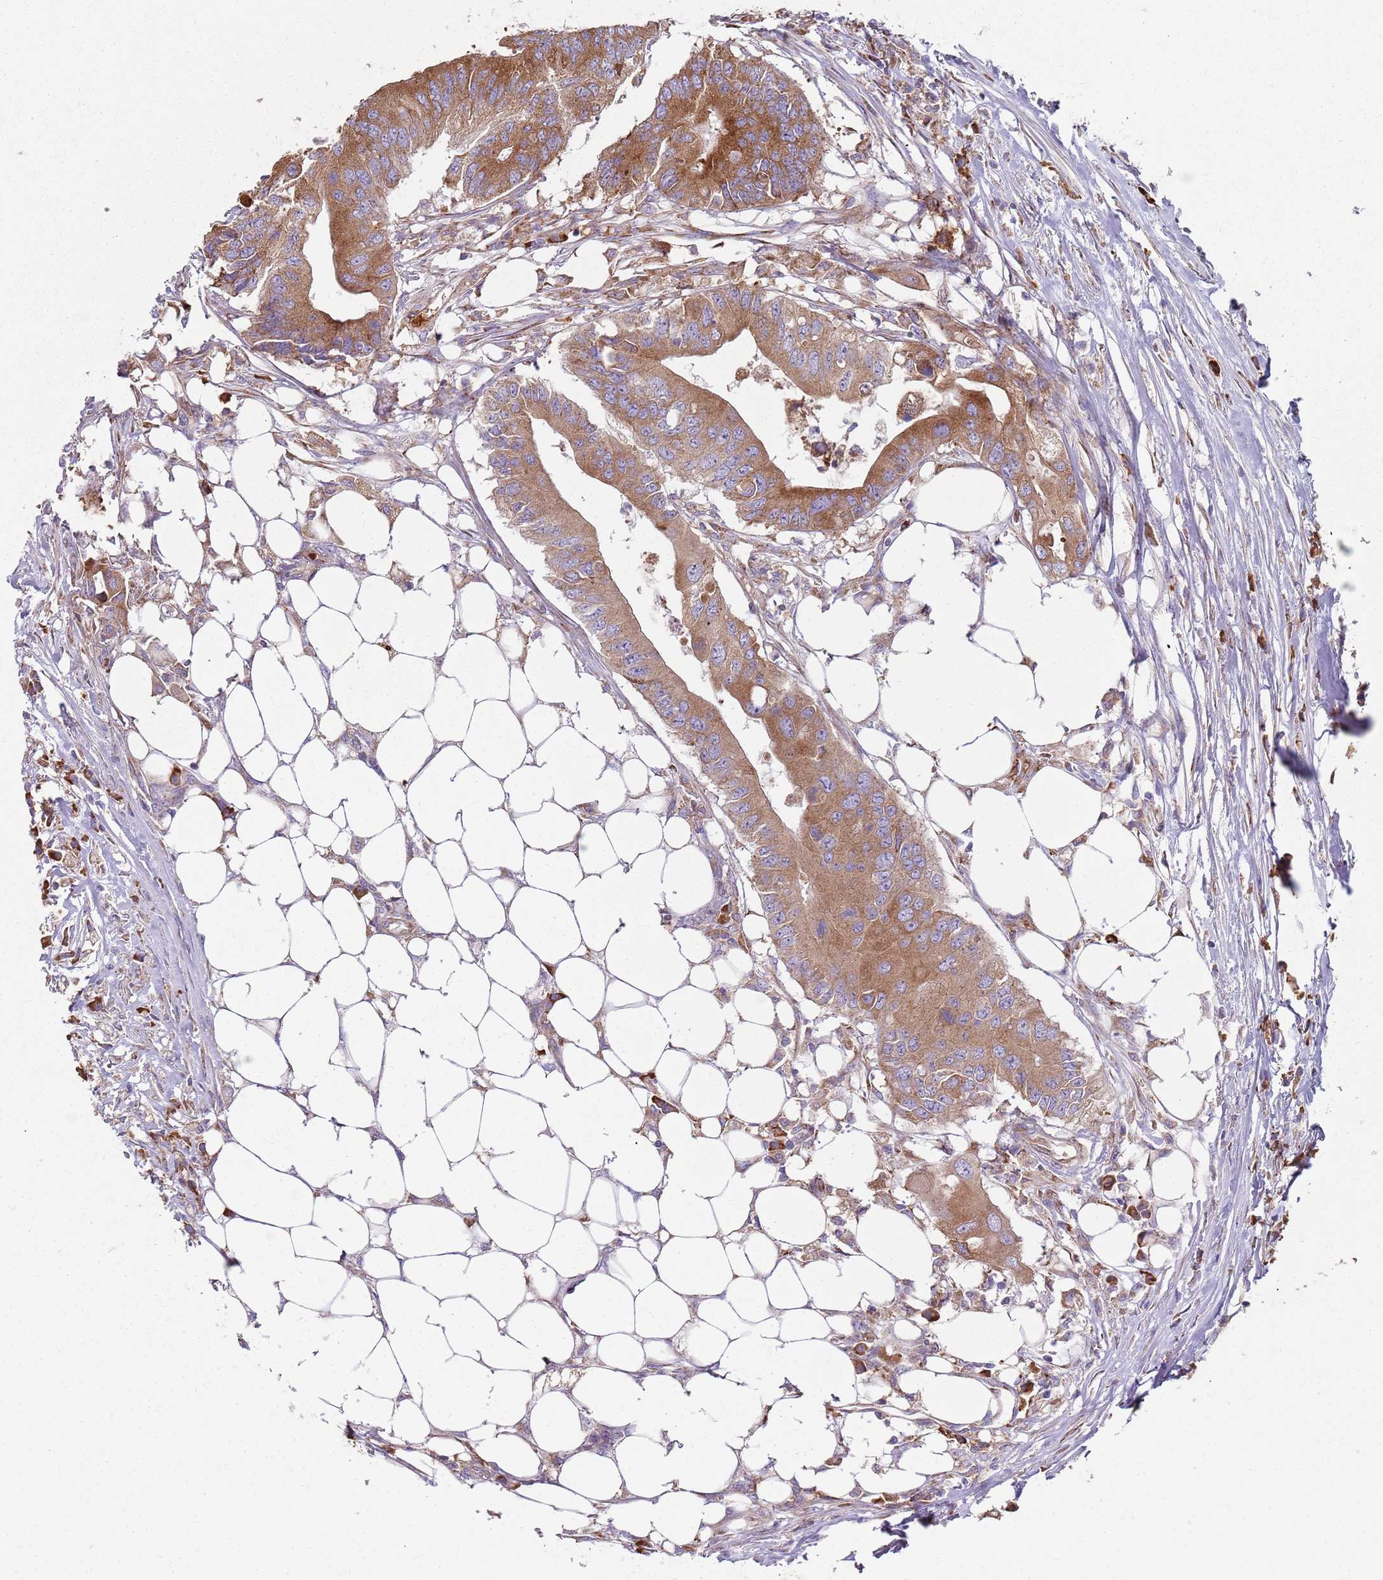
{"staining": {"intensity": "strong", "quantity": ">75%", "location": "cytoplasmic/membranous"}, "tissue": "colorectal cancer", "cell_type": "Tumor cells", "image_type": "cancer", "snomed": [{"axis": "morphology", "description": "Adenocarcinoma, NOS"}, {"axis": "topography", "description": "Colon"}], "caption": "High-magnification brightfield microscopy of colorectal adenocarcinoma stained with DAB (brown) and counterstained with hematoxylin (blue). tumor cells exhibit strong cytoplasmic/membranous expression is present in about>75% of cells. The protein of interest is shown in brown color, while the nuclei are stained blue.", "gene": "SPATA2", "patient": {"sex": "male", "age": 71}}